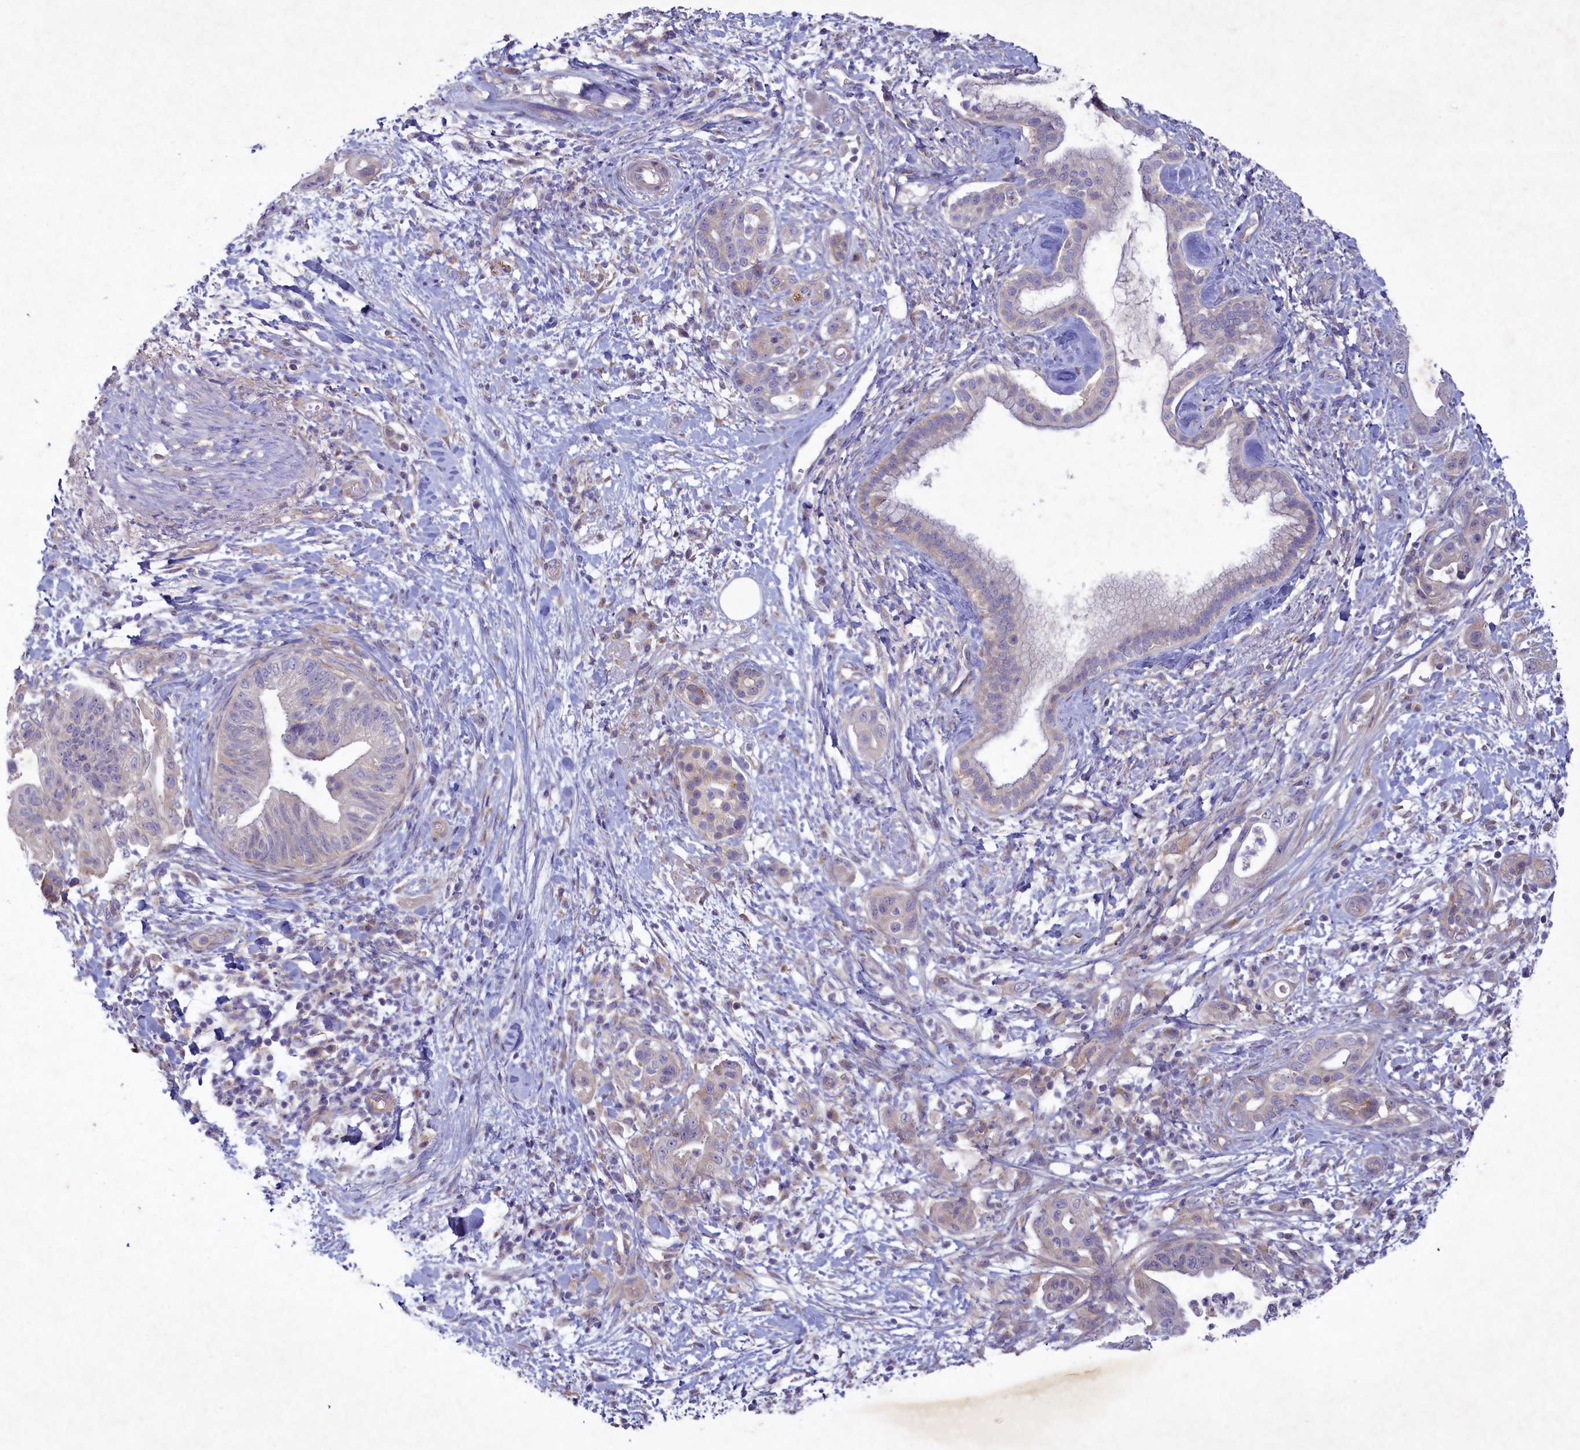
{"staining": {"intensity": "negative", "quantity": "none", "location": "none"}, "tissue": "pancreatic cancer", "cell_type": "Tumor cells", "image_type": "cancer", "snomed": [{"axis": "morphology", "description": "Adenocarcinoma, NOS"}, {"axis": "topography", "description": "Pancreas"}], "caption": "This is an IHC image of human pancreatic adenocarcinoma. There is no expression in tumor cells.", "gene": "PLEKHG6", "patient": {"sex": "female", "age": 73}}